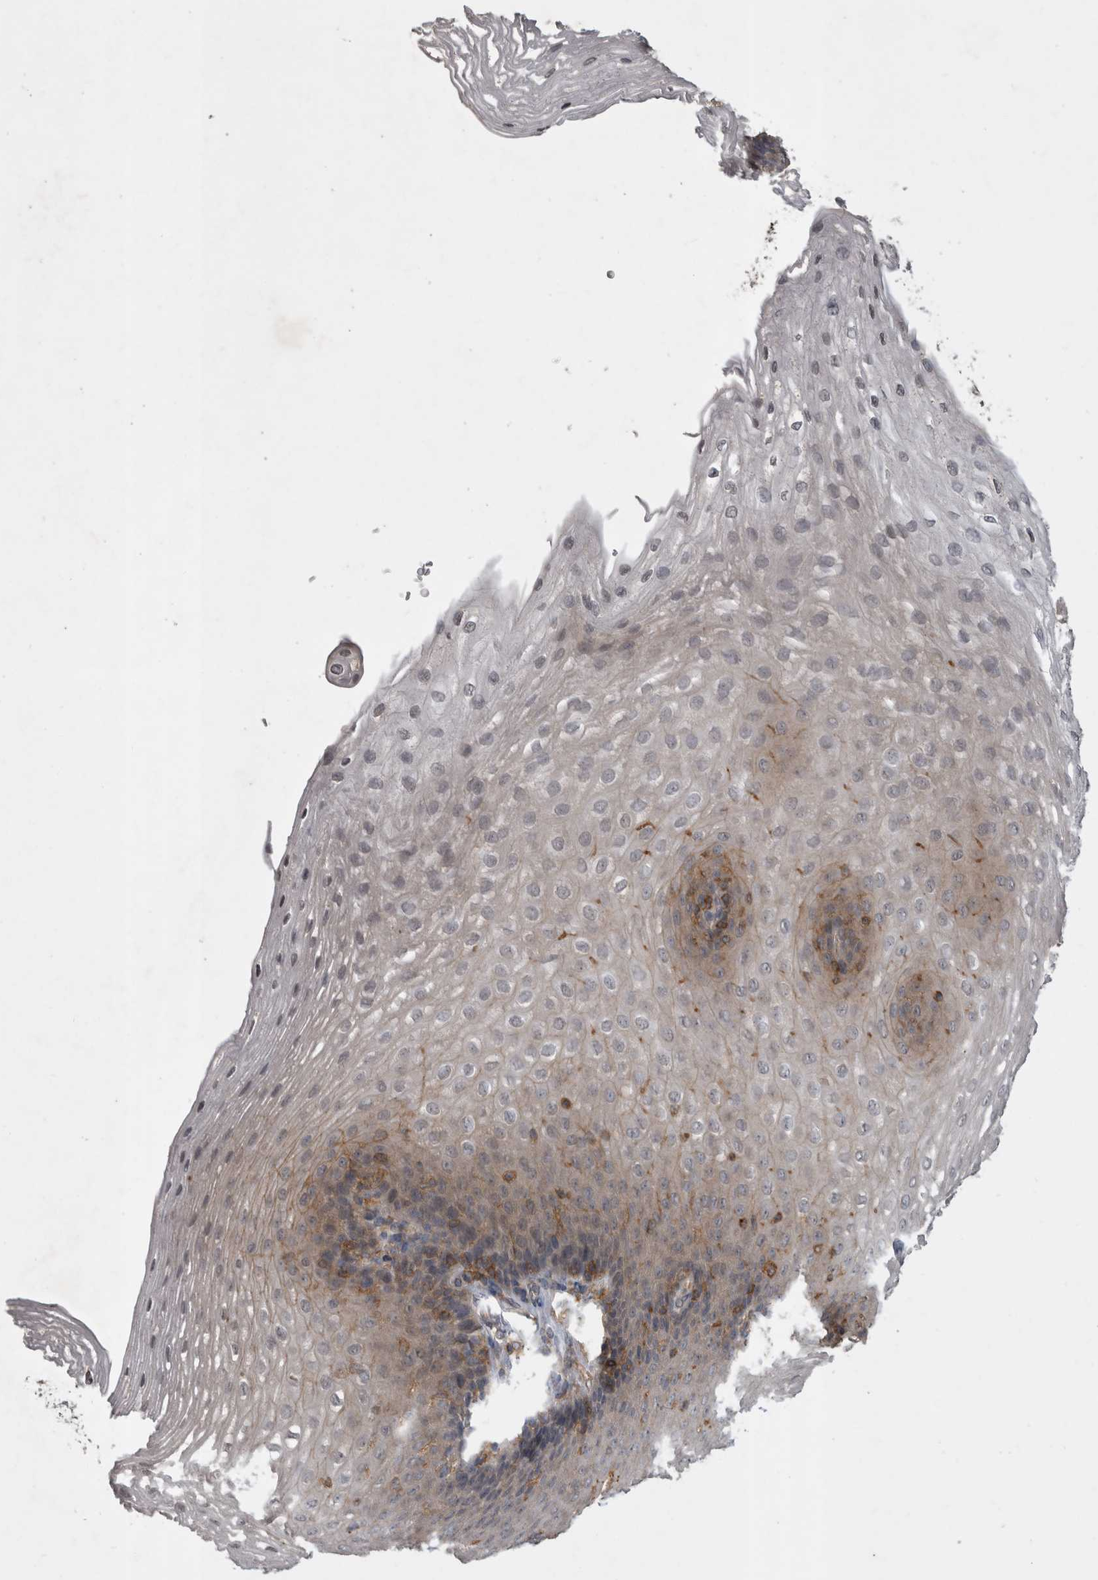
{"staining": {"intensity": "weak", "quantity": "<25%", "location": "cytoplasmic/membranous"}, "tissue": "esophagus", "cell_type": "Squamous epithelial cells", "image_type": "normal", "snomed": [{"axis": "morphology", "description": "Normal tissue, NOS"}, {"axis": "topography", "description": "Esophagus"}], "caption": "Immunohistochemistry micrograph of benign esophagus stained for a protein (brown), which exhibits no staining in squamous epithelial cells.", "gene": "SPATA48", "patient": {"sex": "female", "age": 66}}